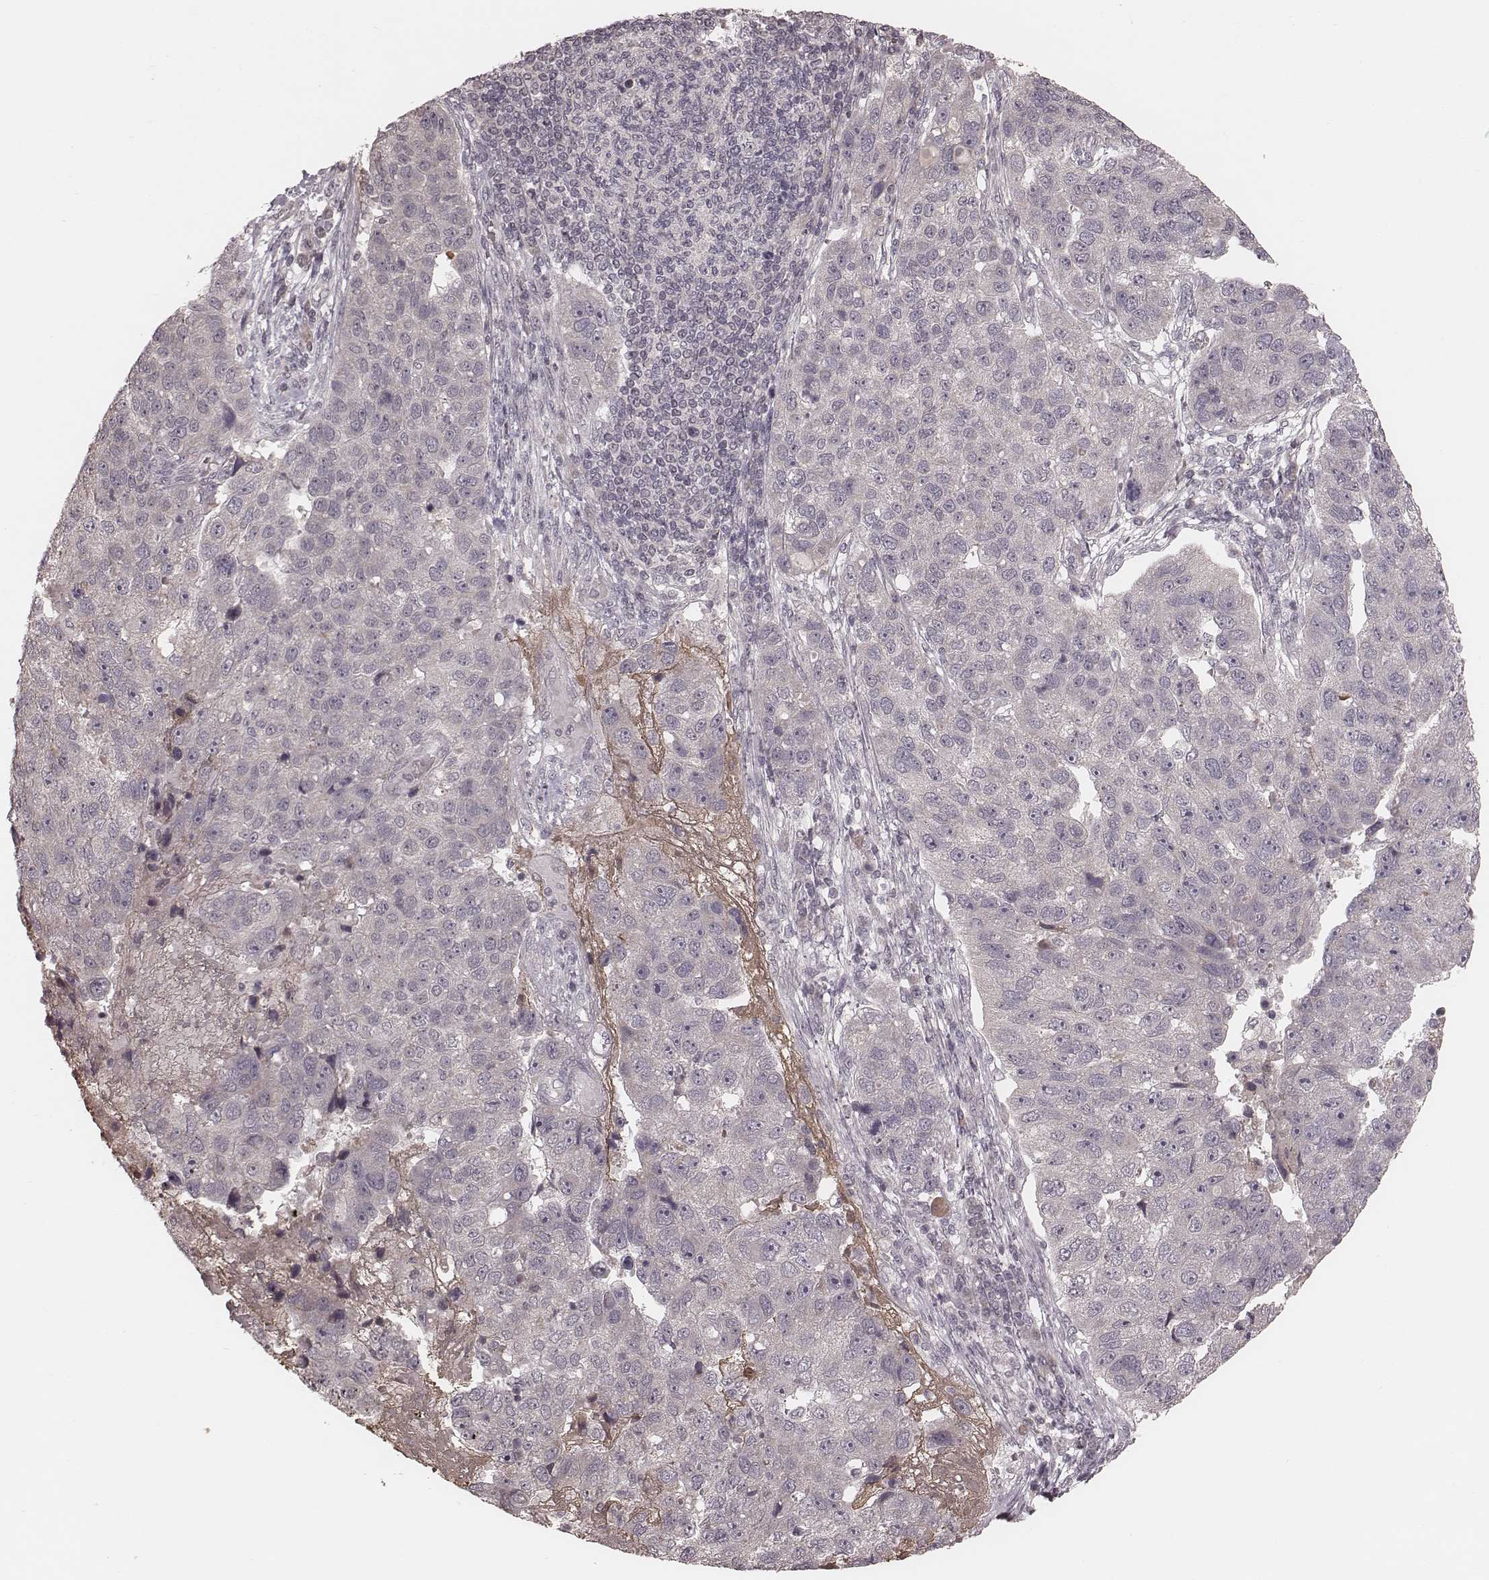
{"staining": {"intensity": "negative", "quantity": "none", "location": "none"}, "tissue": "pancreatic cancer", "cell_type": "Tumor cells", "image_type": "cancer", "snomed": [{"axis": "morphology", "description": "Adenocarcinoma, NOS"}, {"axis": "topography", "description": "Pancreas"}], "caption": "This is an IHC photomicrograph of adenocarcinoma (pancreatic). There is no staining in tumor cells.", "gene": "IL5", "patient": {"sex": "female", "age": 61}}